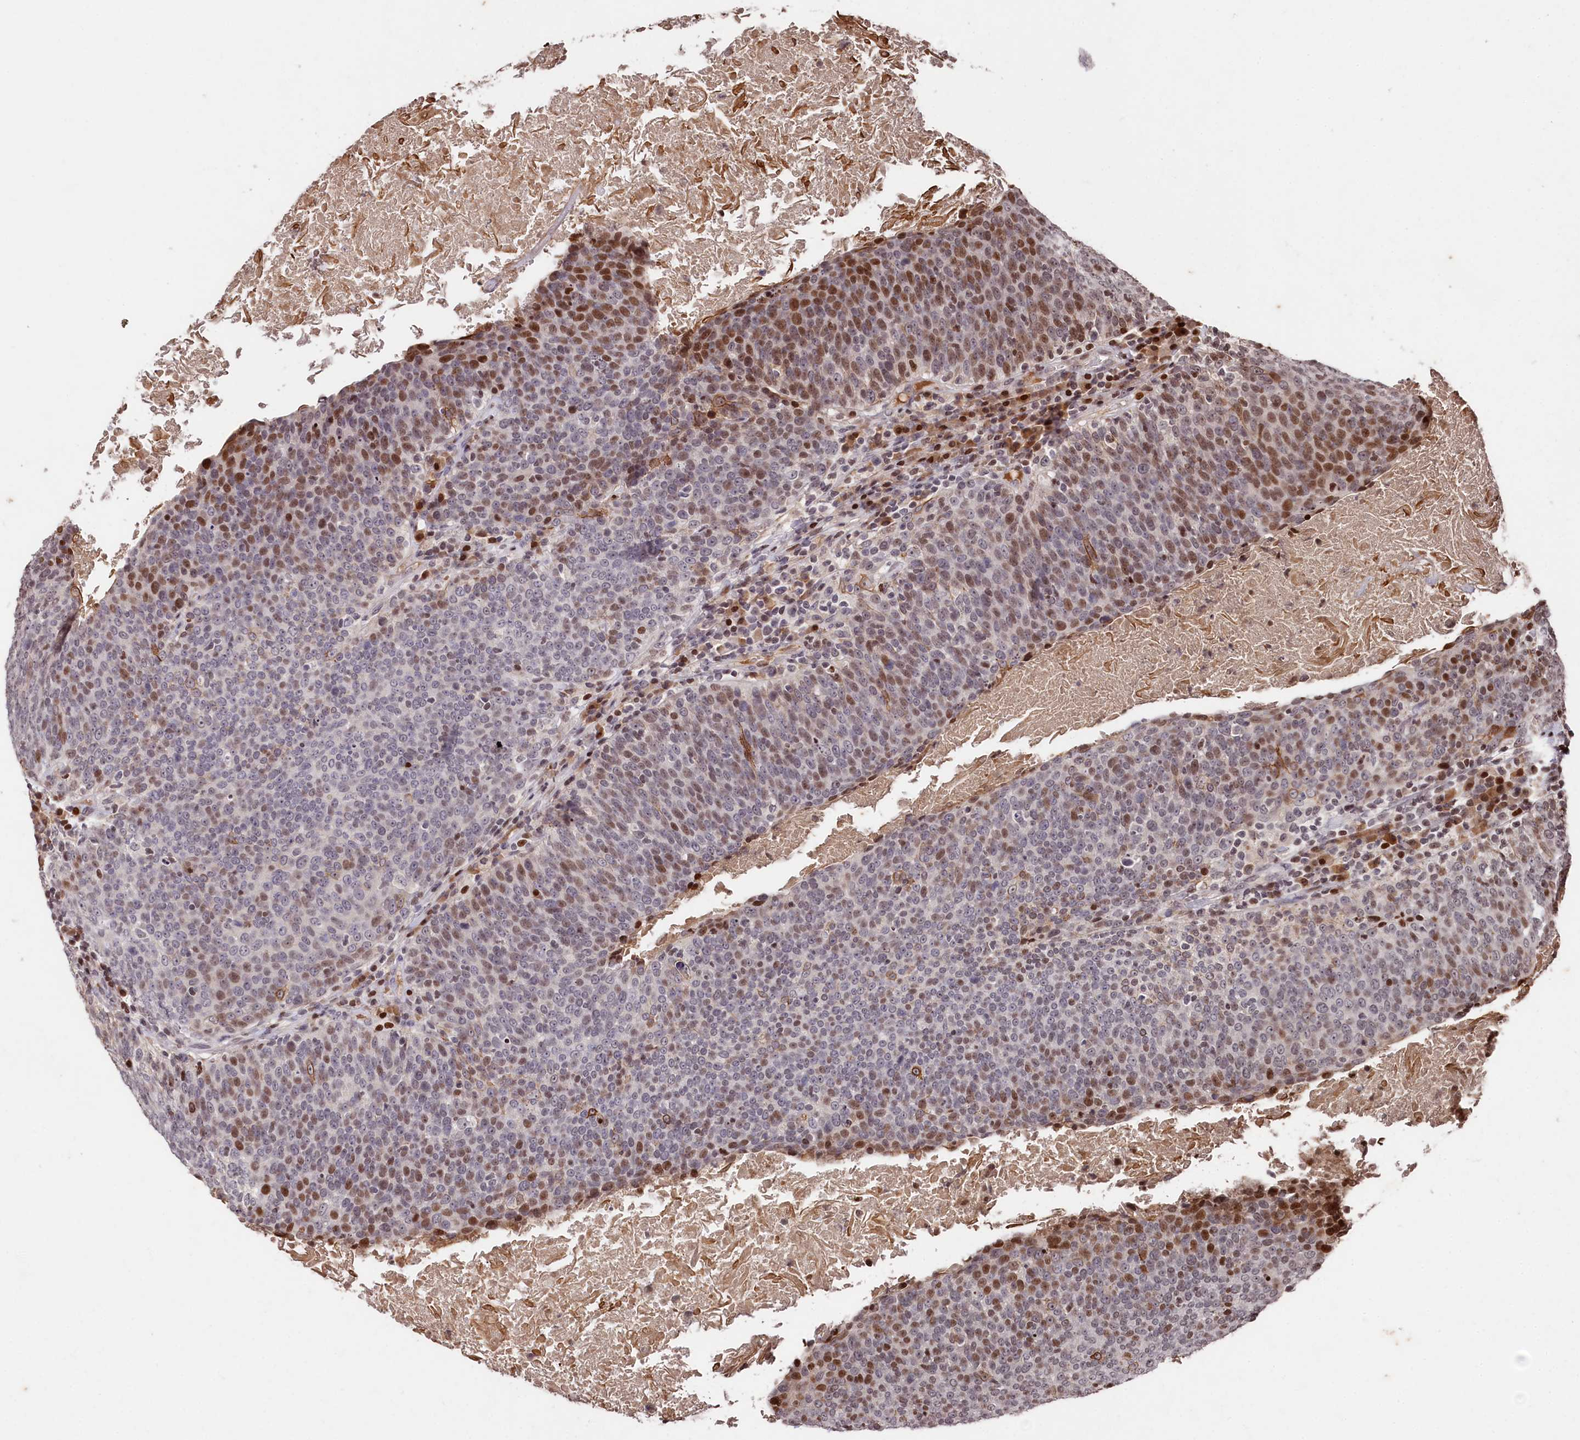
{"staining": {"intensity": "moderate", "quantity": "<25%", "location": "nuclear"}, "tissue": "head and neck cancer", "cell_type": "Tumor cells", "image_type": "cancer", "snomed": [{"axis": "morphology", "description": "Squamous cell carcinoma, NOS"}, {"axis": "morphology", "description": "Squamous cell carcinoma, metastatic, NOS"}, {"axis": "topography", "description": "Lymph node"}, {"axis": "topography", "description": "Head-Neck"}], "caption": "A brown stain labels moderate nuclear positivity of a protein in human head and neck cancer tumor cells.", "gene": "MCF2L2", "patient": {"sex": "male", "age": 62}}